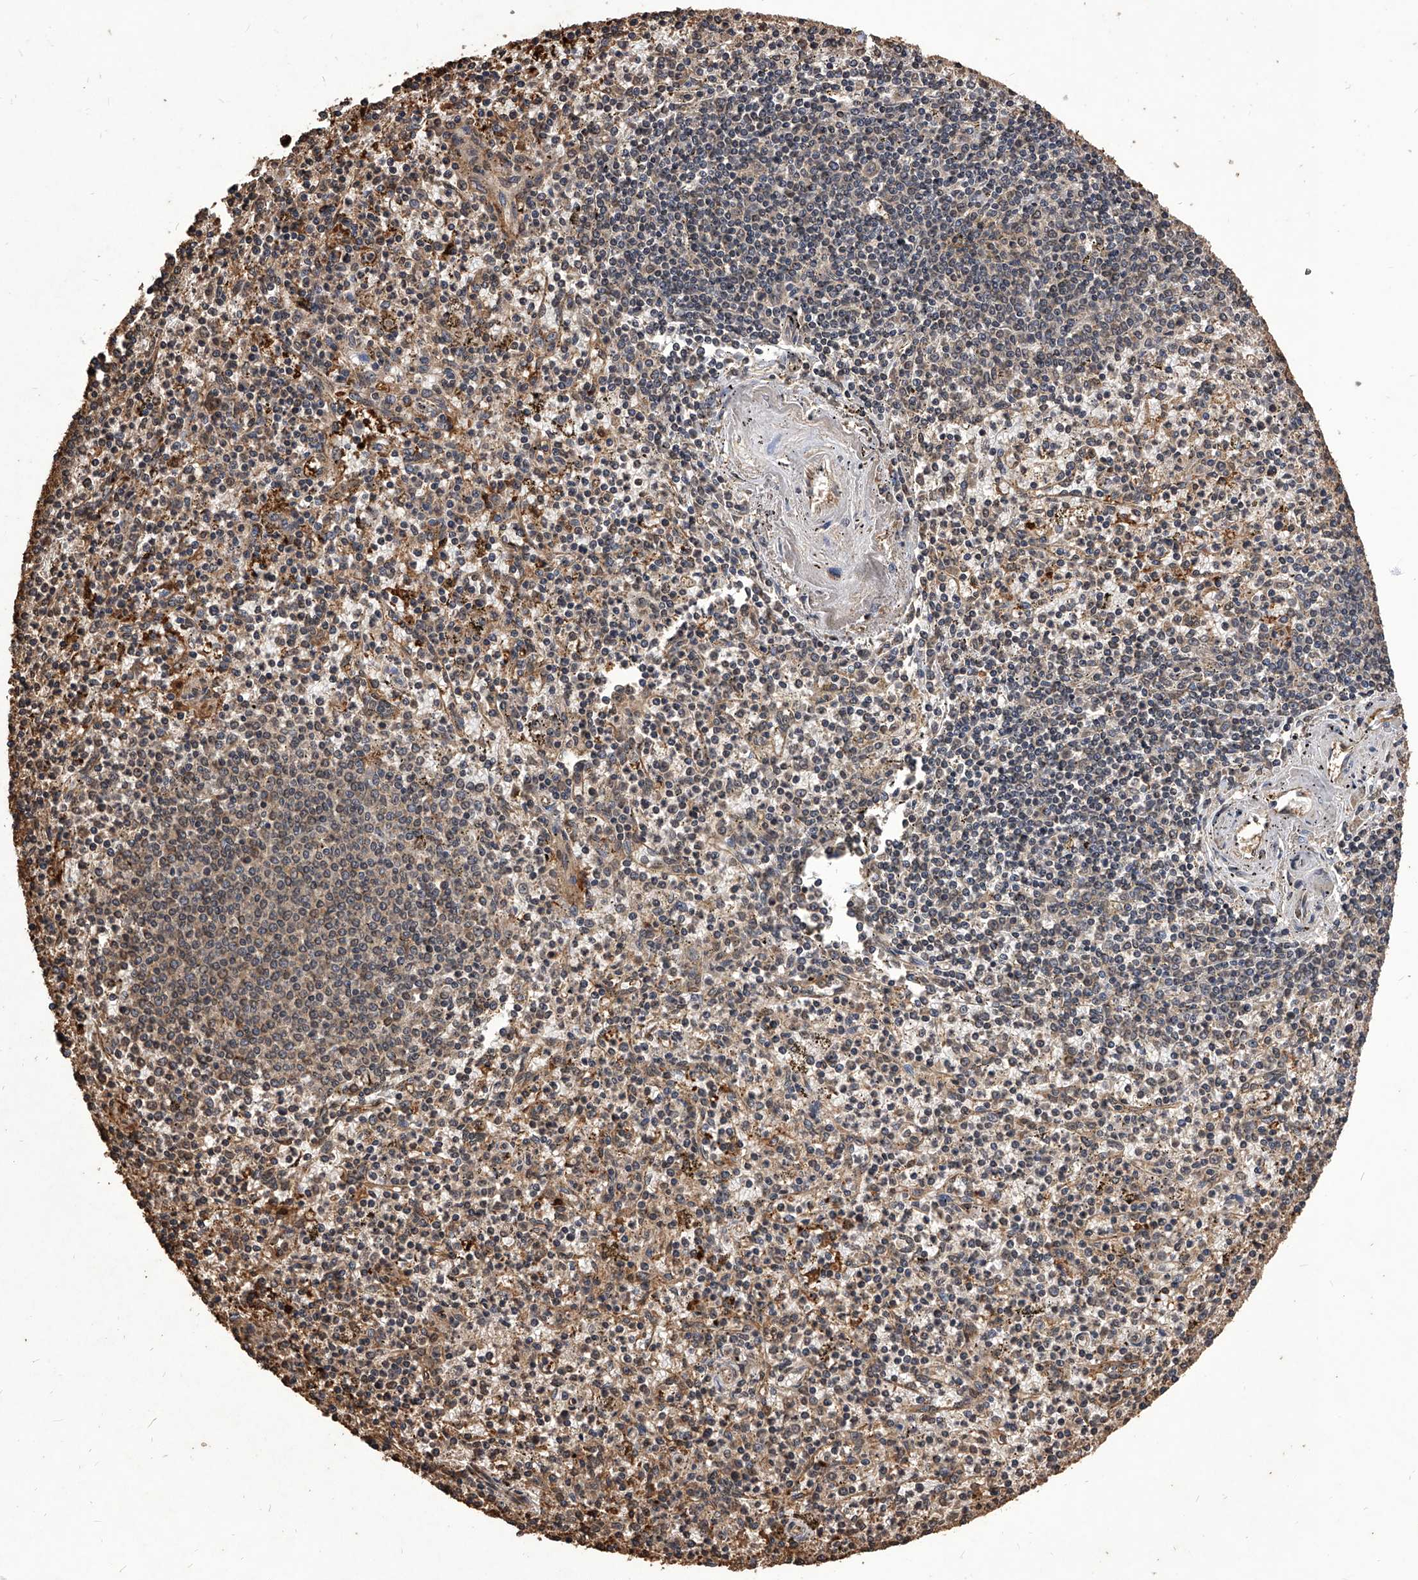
{"staining": {"intensity": "weak", "quantity": "25%-75%", "location": "cytoplasmic/membranous"}, "tissue": "spleen", "cell_type": "Cells in red pulp", "image_type": "normal", "snomed": [{"axis": "morphology", "description": "Normal tissue, NOS"}, {"axis": "topography", "description": "Spleen"}], "caption": "An immunohistochemistry image of normal tissue is shown. Protein staining in brown shows weak cytoplasmic/membranous positivity in spleen within cells in red pulp.", "gene": "FBXL4", "patient": {"sex": "male", "age": 72}}